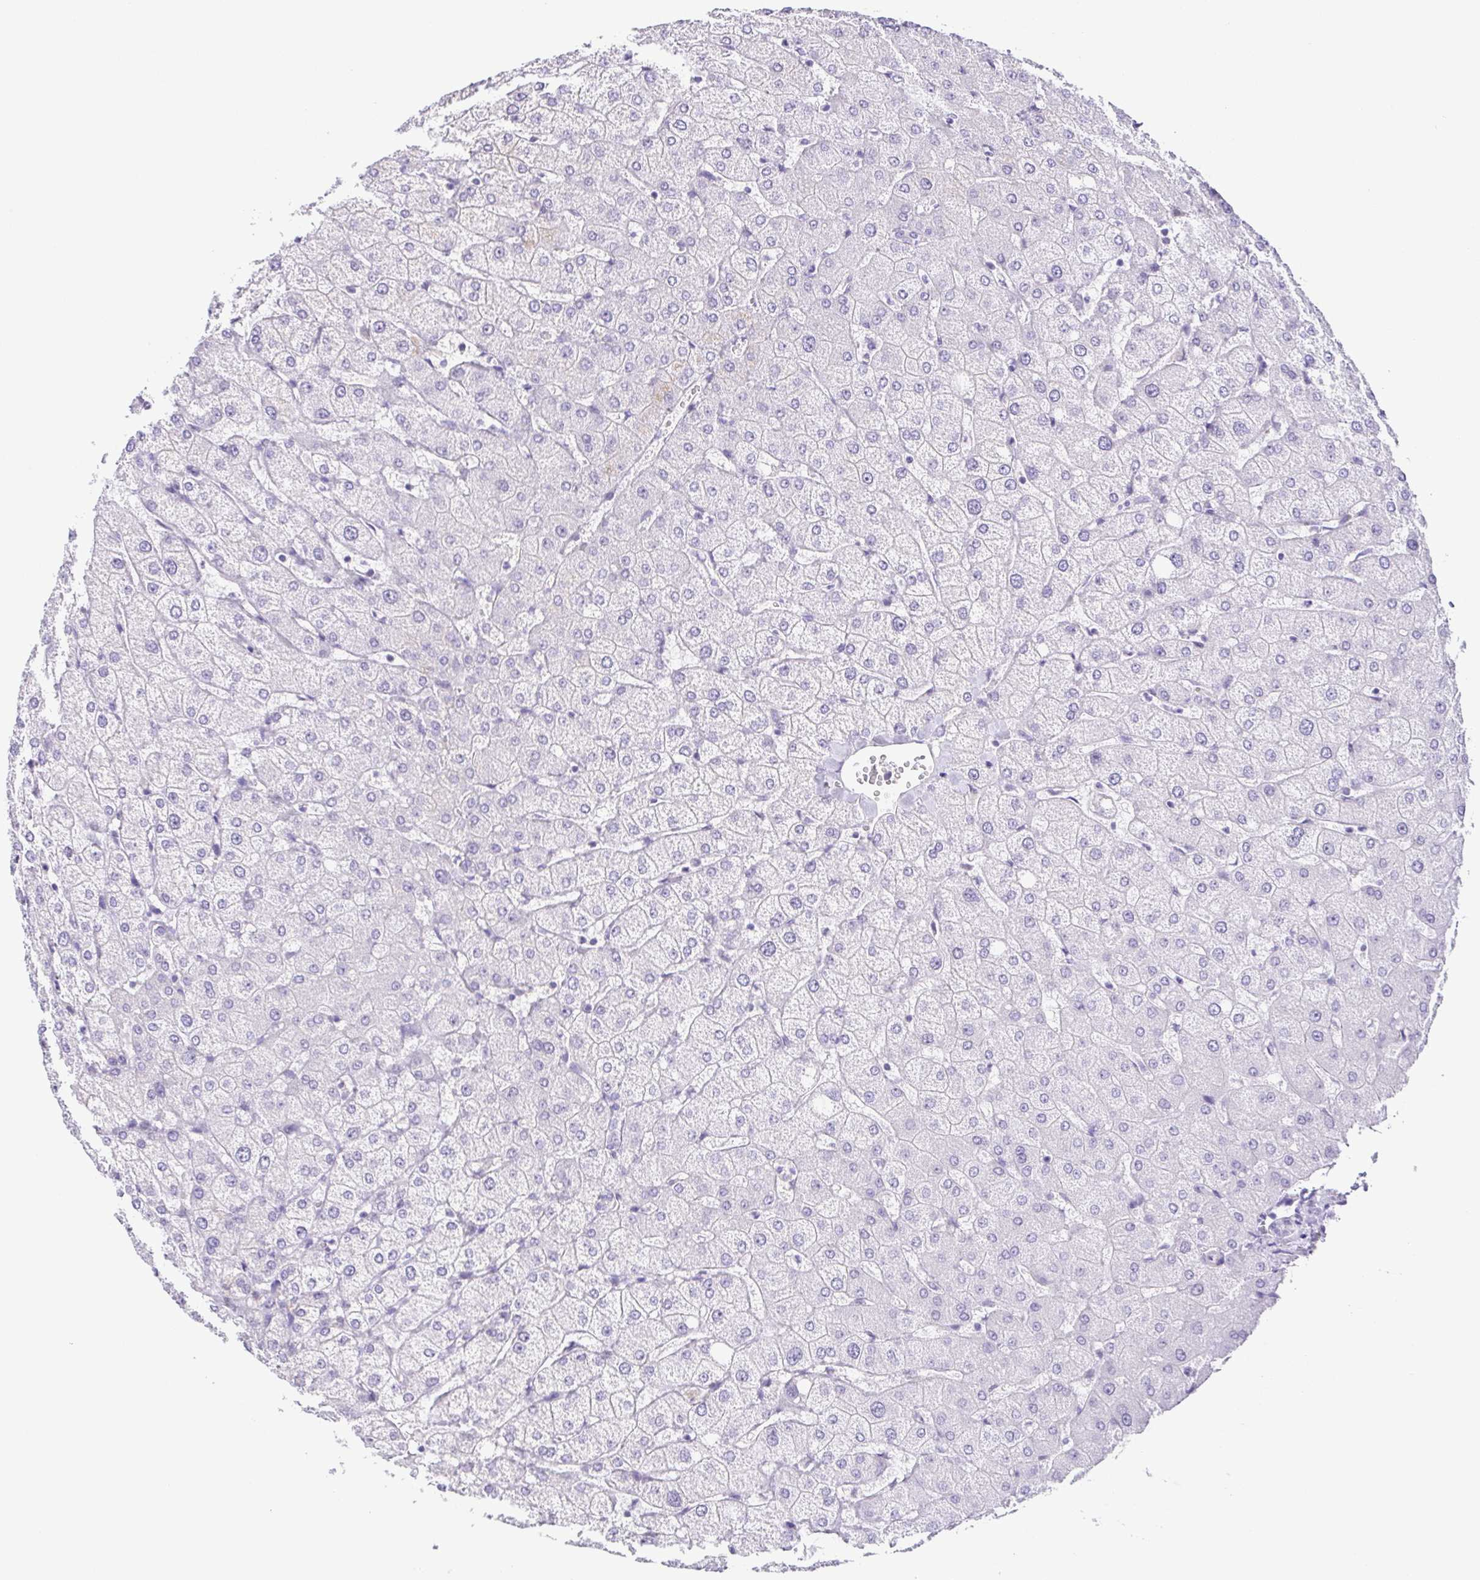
{"staining": {"intensity": "negative", "quantity": "none", "location": "none"}, "tissue": "liver", "cell_type": "Cholangiocytes", "image_type": "normal", "snomed": [{"axis": "morphology", "description": "Normal tissue, NOS"}, {"axis": "topography", "description": "Liver"}], "caption": "A high-resolution micrograph shows IHC staining of unremarkable liver, which shows no significant staining in cholangiocytes. (Immunohistochemistry (ihc), brightfield microscopy, high magnification).", "gene": "DCLK2", "patient": {"sex": "female", "age": 54}}